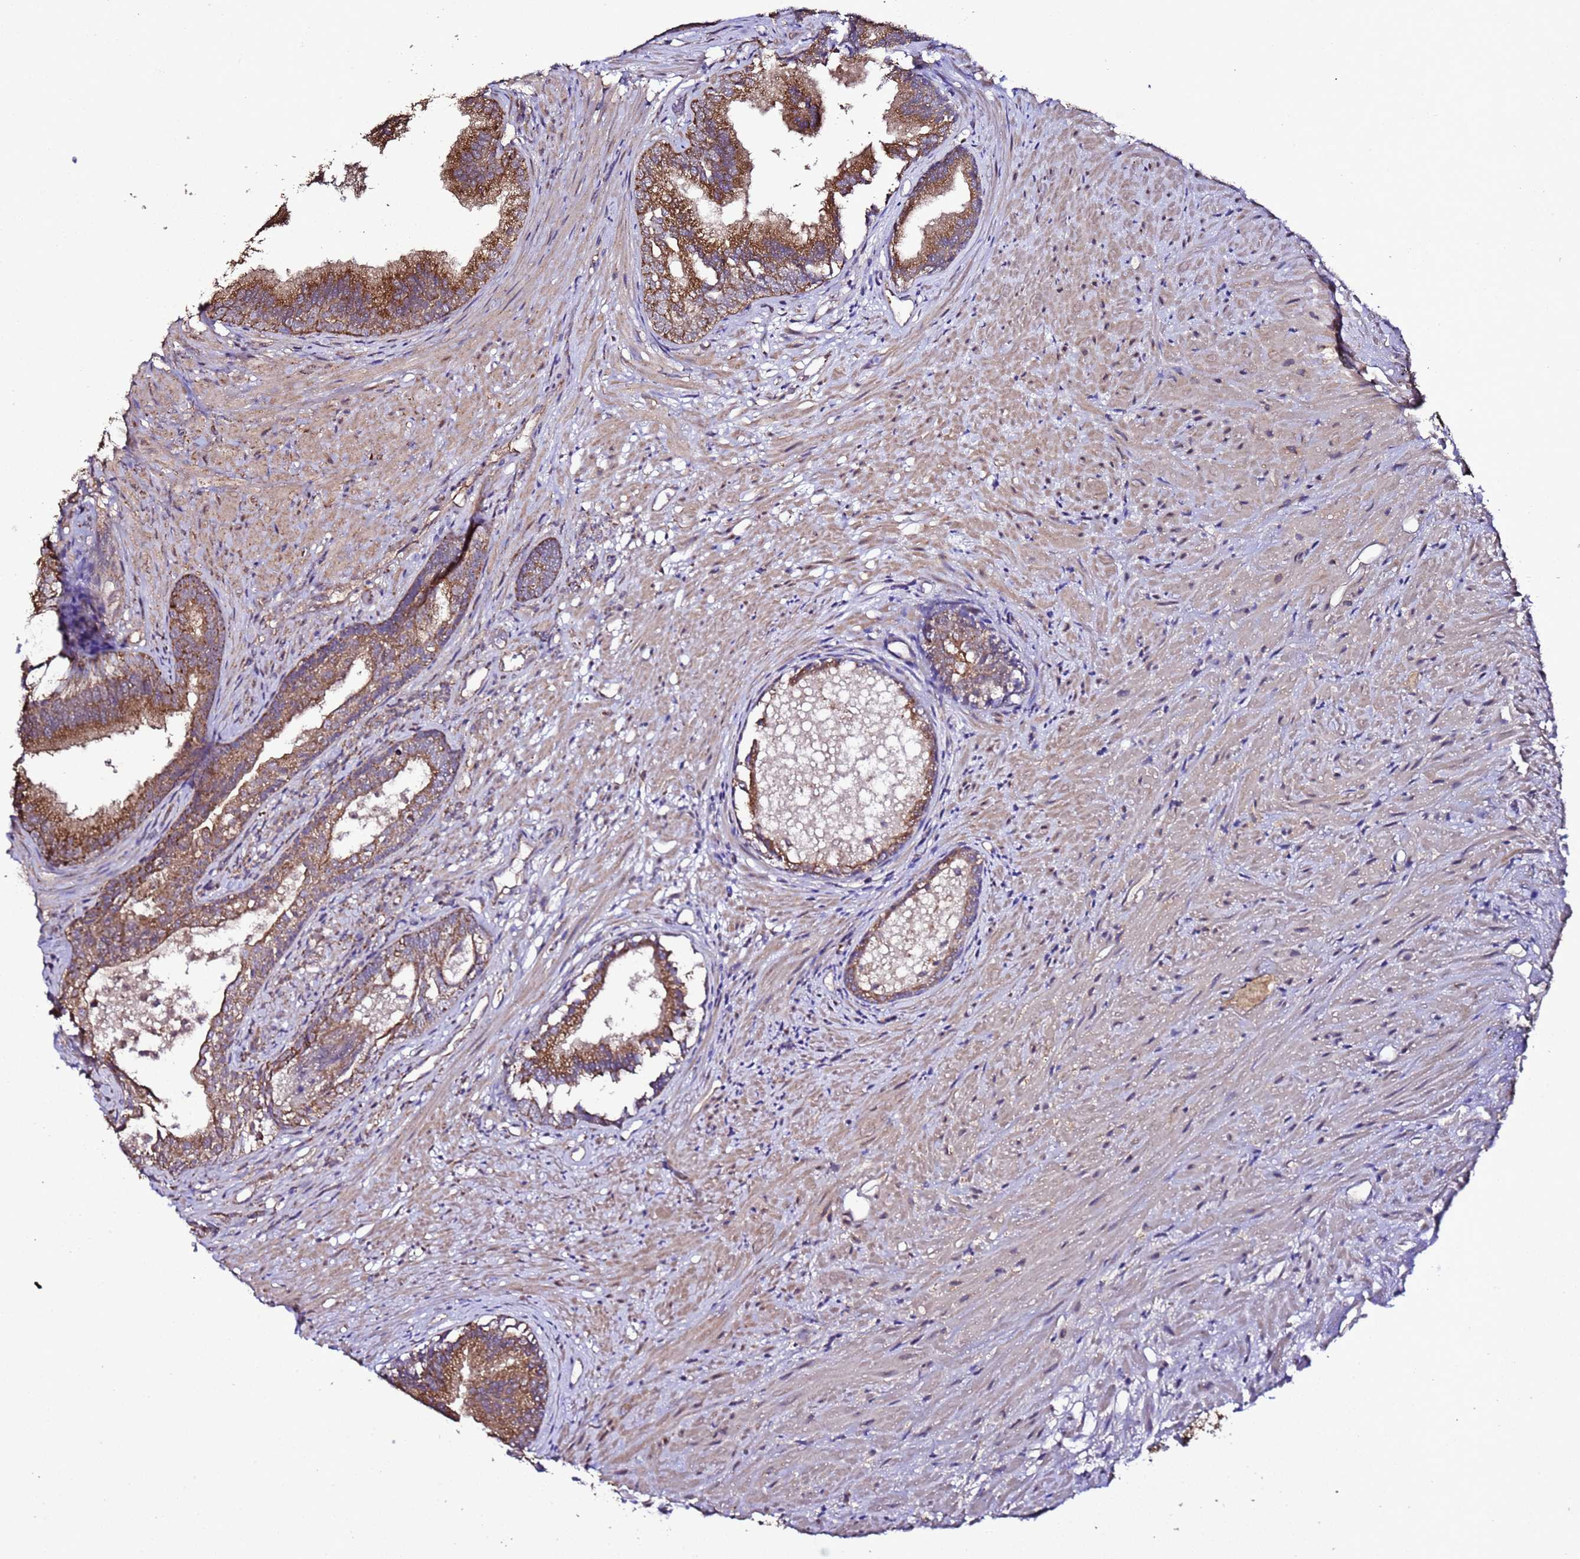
{"staining": {"intensity": "moderate", "quantity": ">75%", "location": "cytoplasmic/membranous"}, "tissue": "prostate", "cell_type": "Glandular cells", "image_type": "normal", "snomed": [{"axis": "morphology", "description": "Normal tissue, NOS"}, {"axis": "topography", "description": "Prostate"}], "caption": "A medium amount of moderate cytoplasmic/membranous staining is identified in approximately >75% of glandular cells in benign prostate. Immunohistochemistry (ihc) stains the protein of interest in brown and the nuclei are stained blue.", "gene": "HSPBAP1", "patient": {"sex": "male", "age": 76}}